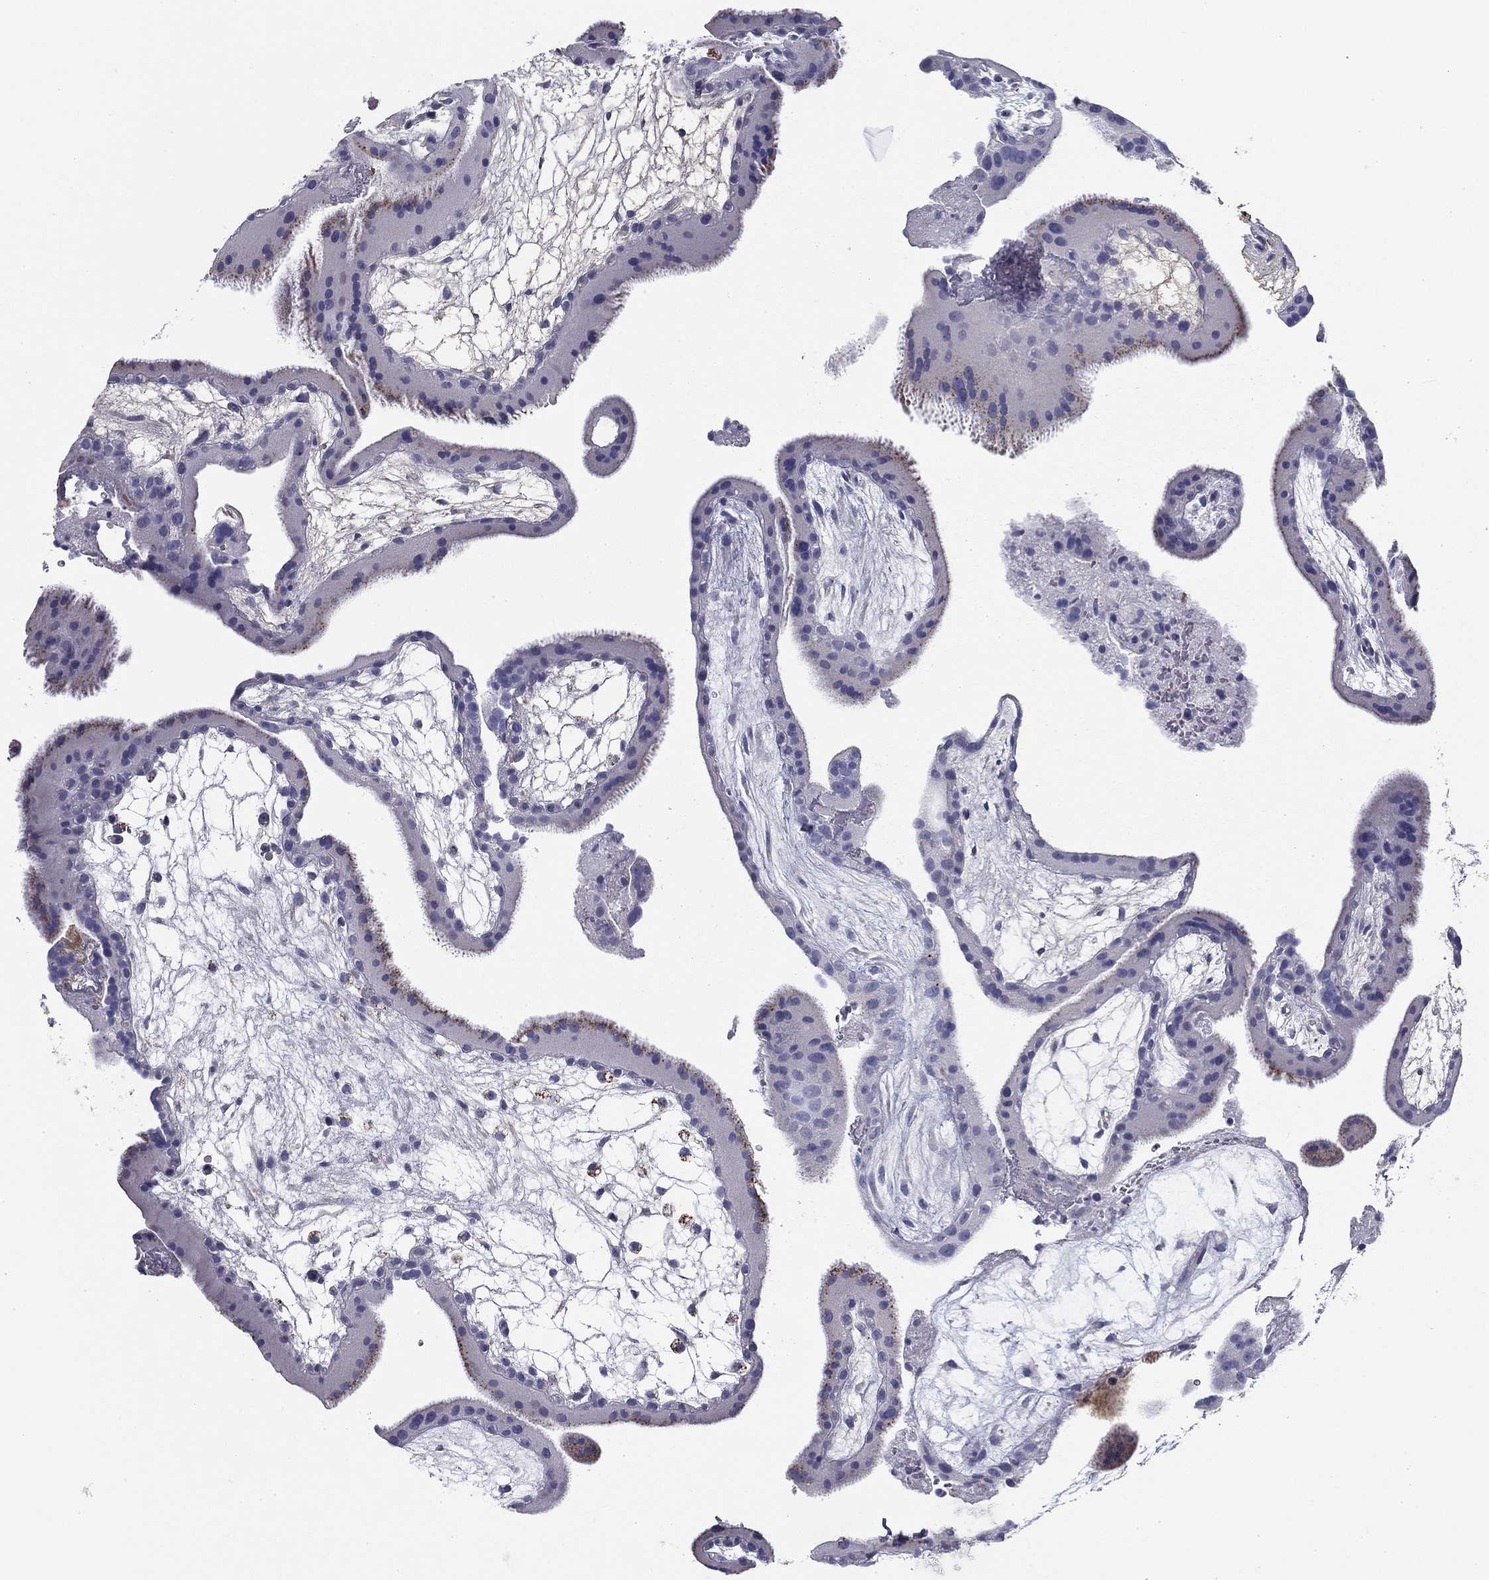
{"staining": {"intensity": "negative", "quantity": "none", "location": "none"}, "tissue": "placenta", "cell_type": "Decidual cells", "image_type": "normal", "snomed": [{"axis": "morphology", "description": "Normal tissue, NOS"}, {"axis": "topography", "description": "Placenta"}], "caption": "Immunohistochemical staining of unremarkable placenta demonstrates no significant expression in decidual cells. Brightfield microscopy of immunohistochemistry stained with DAB (3,3'-diaminobenzidine) (brown) and hematoxylin (blue), captured at high magnification.", "gene": "CPLX4", "patient": {"sex": "female", "age": 19}}